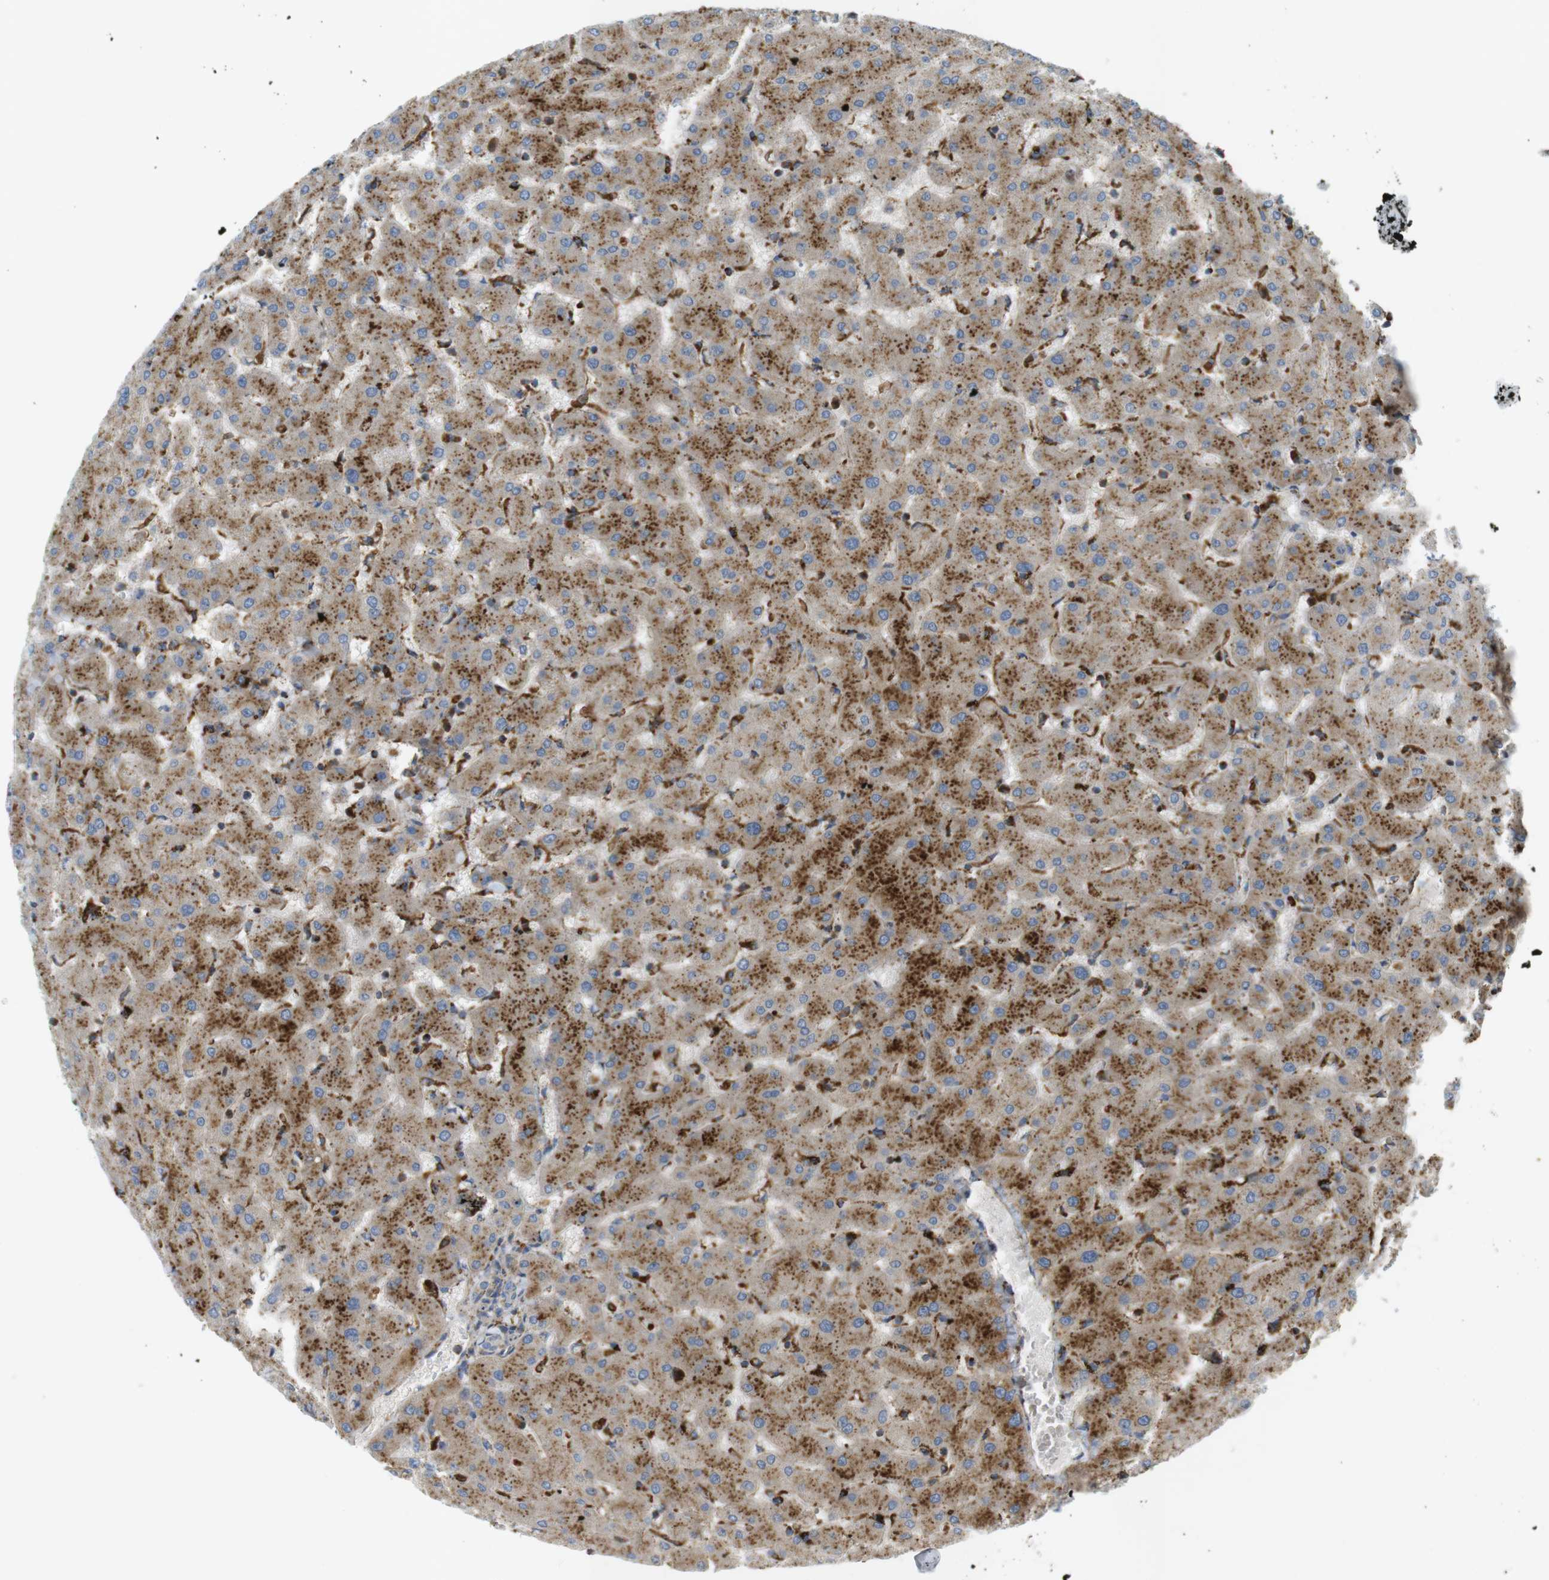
{"staining": {"intensity": "weak", "quantity": ">75%", "location": "cytoplasmic/membranous"}, "tissue": "liver", "cell_type": "Cholangiocytes", "image_type": "normal", "snomed": [{"axis": "morphology", "description": "Normal tissue, NOS"}, {"axis": "topography", "description": "Liver"}], "caption": "Human liver stained with a brown dye exhibits weak cytoplasmic/membranous positive expression in about >75% of cholangiocytes.", "gene": "LAMP1", "patient": {"sex": "female", "age": 63}}